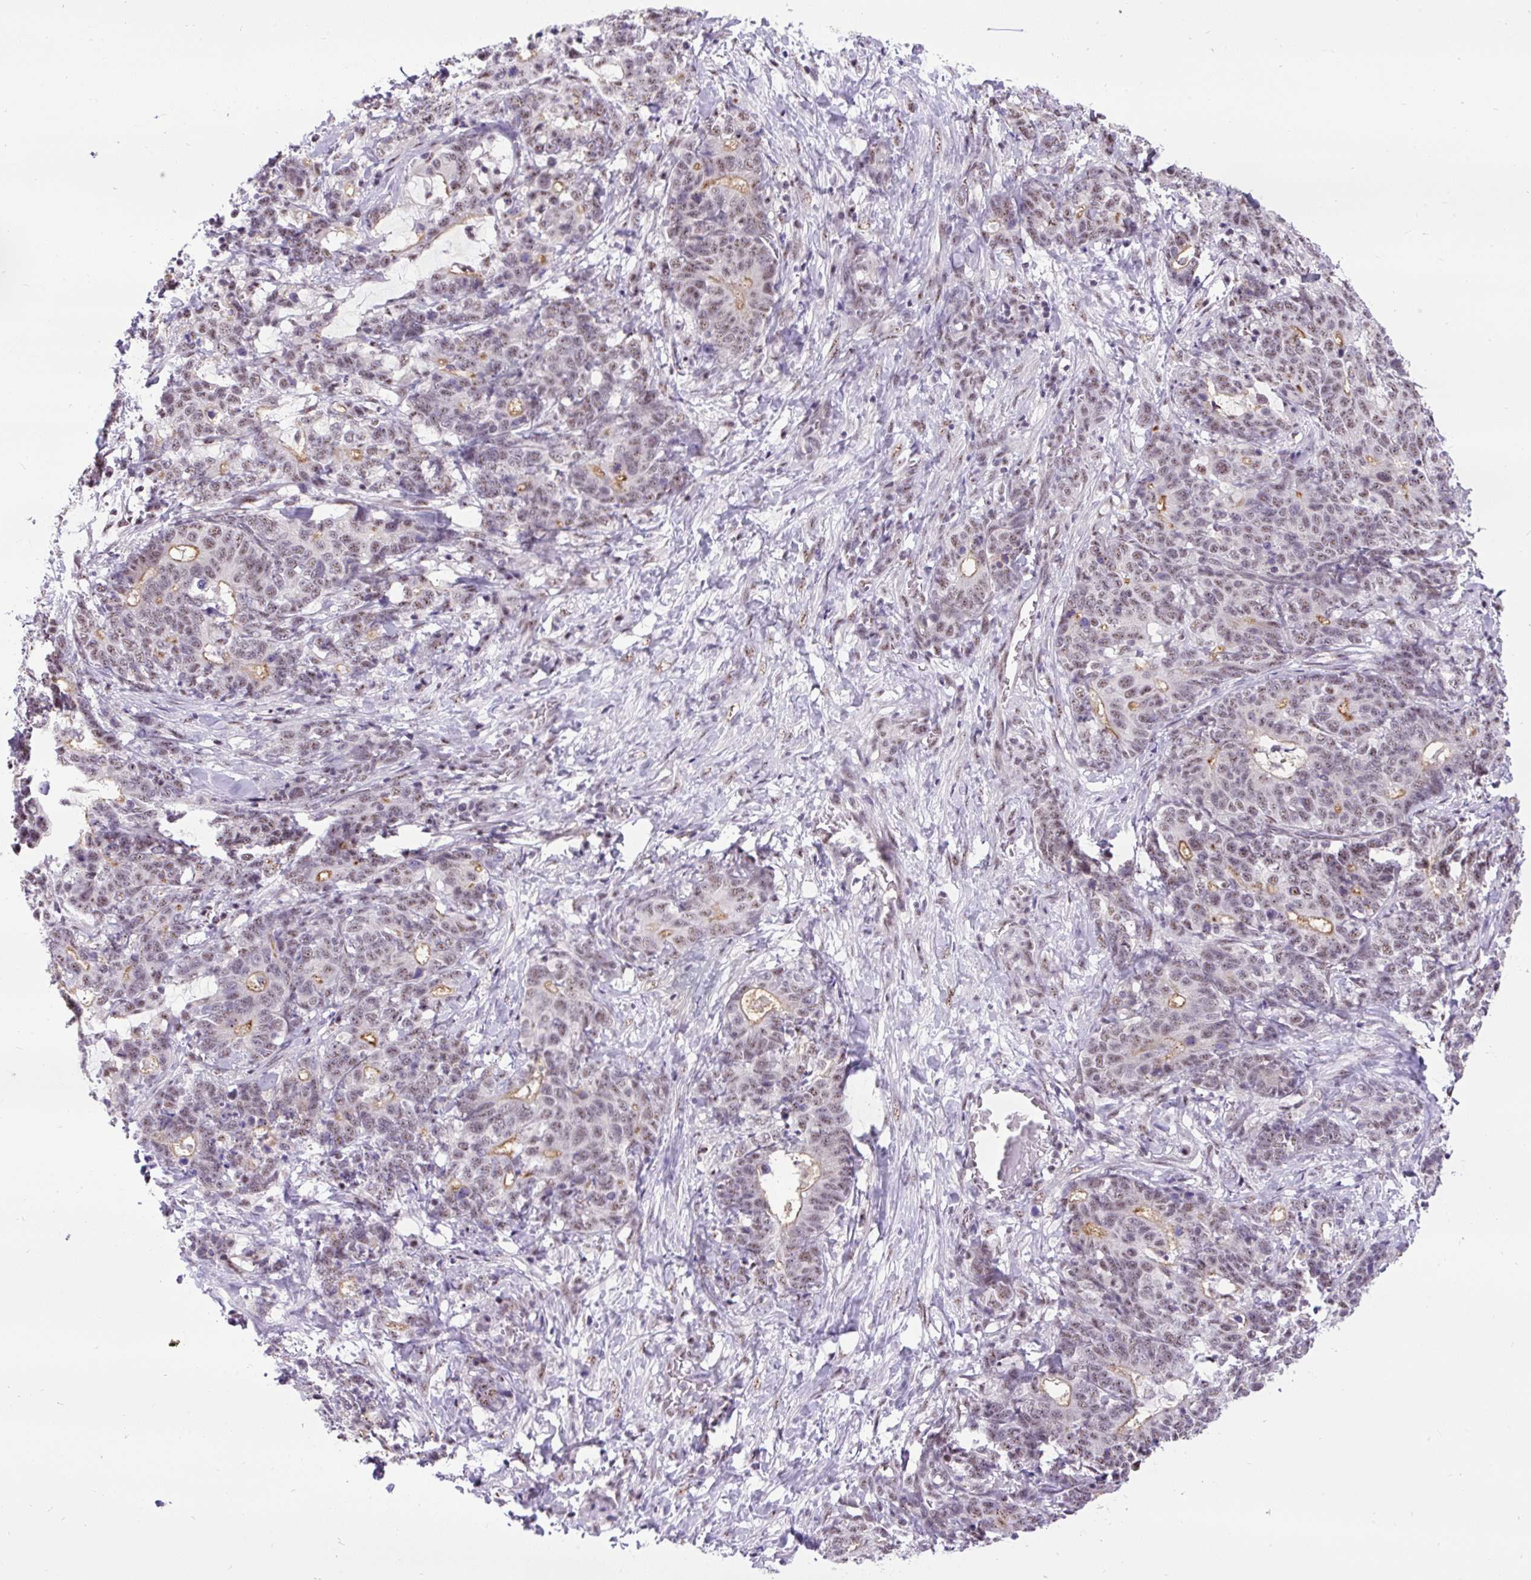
{"staining": {"intensity": "weak", "quantity": "<25%", "location": "cytoplasmic/membranous"}, "tissue": "stomach cancer", "cell_type": "Tumor cells", "image_type": "cancer", "snomed": [{"axis": "morphology", "description": "Normal tissue, NOS"}, {"axis": "morphology", "description": "Adenocarcinoma, NOS"}, {"axis": "topography", "description": "Stomach"}], "caption": "Protein analysis of stomach adenocarcinoma shows no significant positivity in tumor cells.", "gene": "SMC5", "patient": {"sex": "female", "age": 64}}